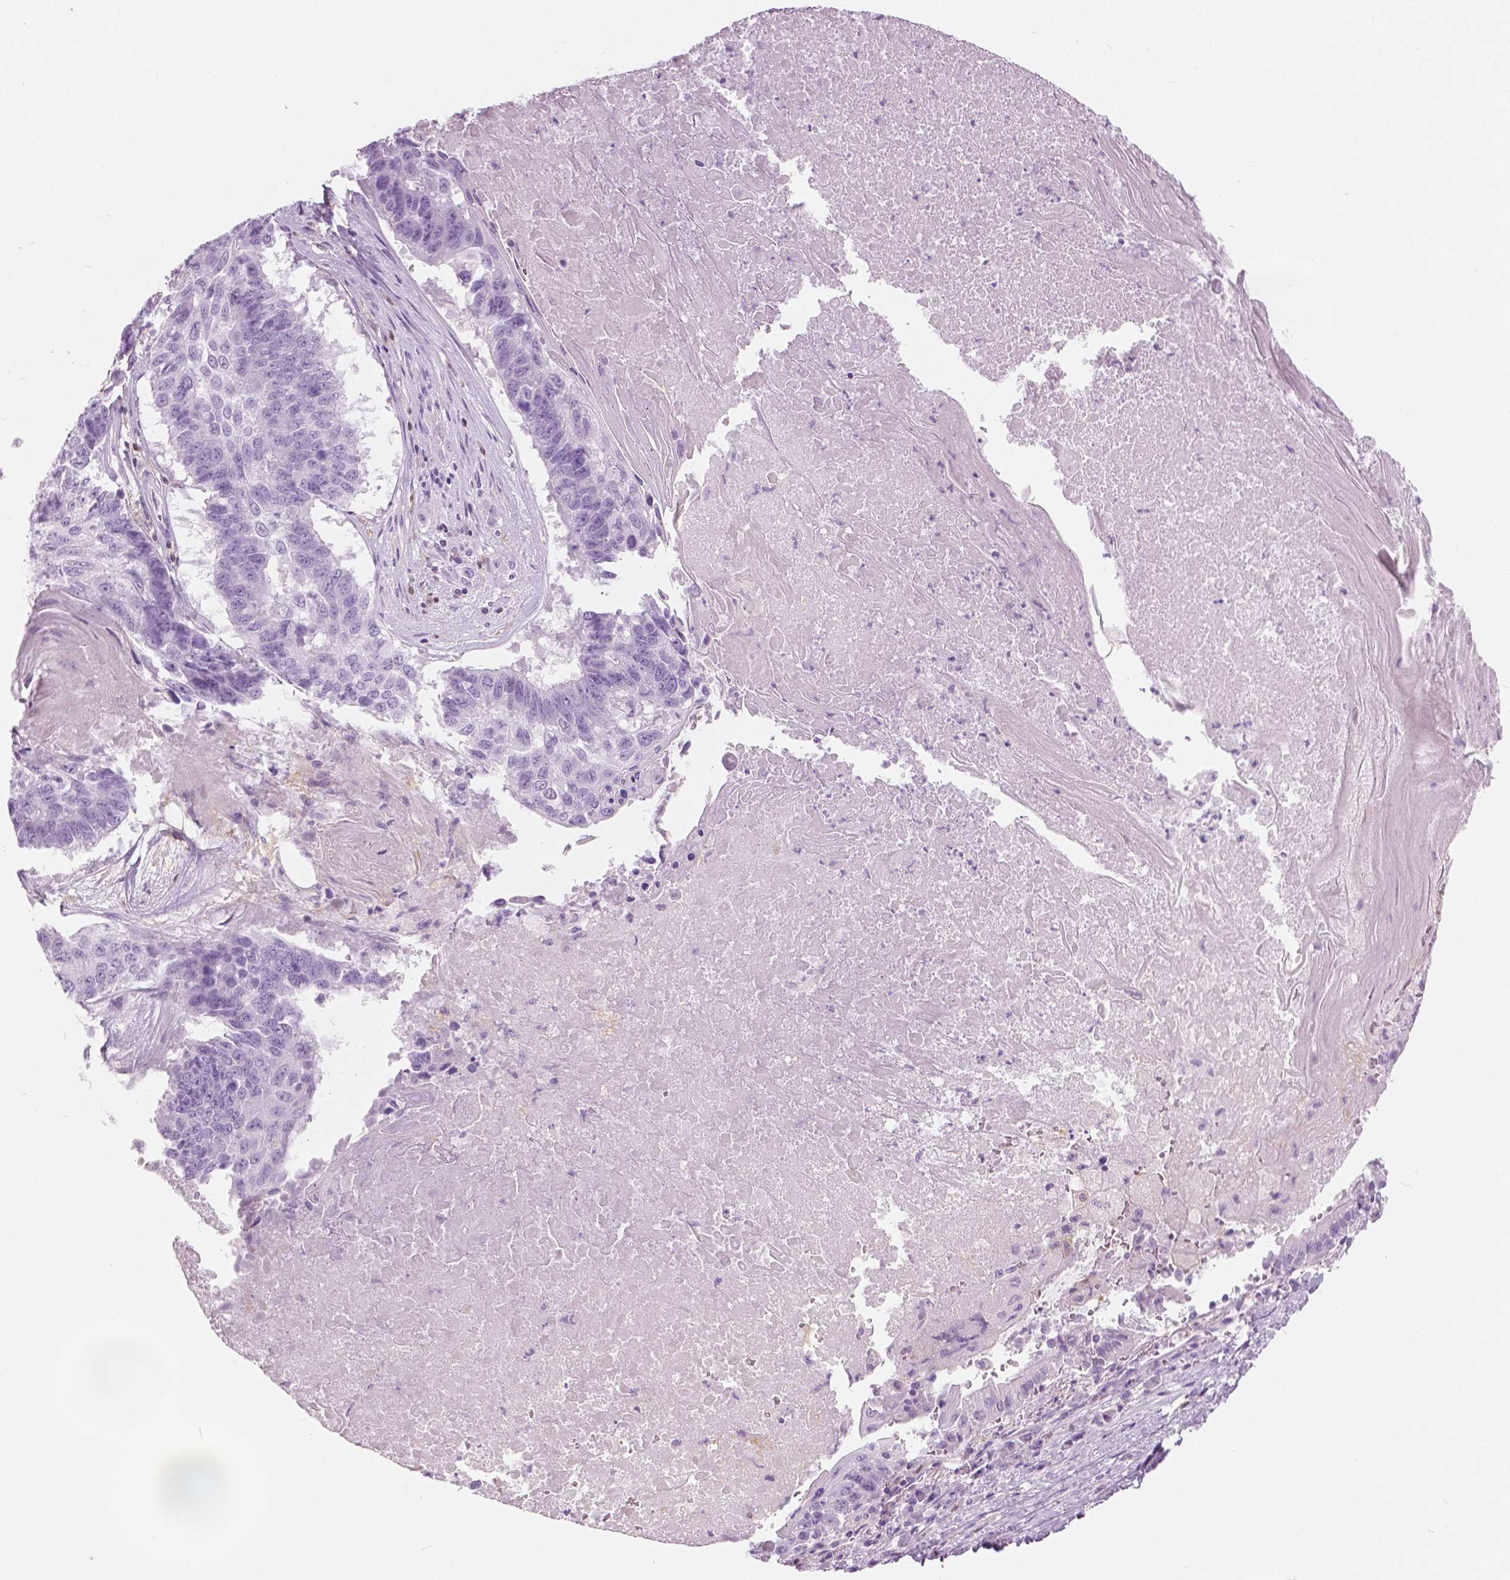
{"staining": {"intensity": "negative", "quantity": "none", "location": "none"}, "tissue": "lung cancer", "cell_type": "Tumor cells", "image_type": "cancer", "snomed": [{"axis": "morphology", "description": "Squamous cell carcinoma, NOS"}, {"axis": "topography", "description": "Lung"}], "caption": "Protein analysis of lung squamous cell carcinoma shows no significant expression in tumor cells.", "gene": "GALM", "patient": {"sex": "male", "age": 73}}